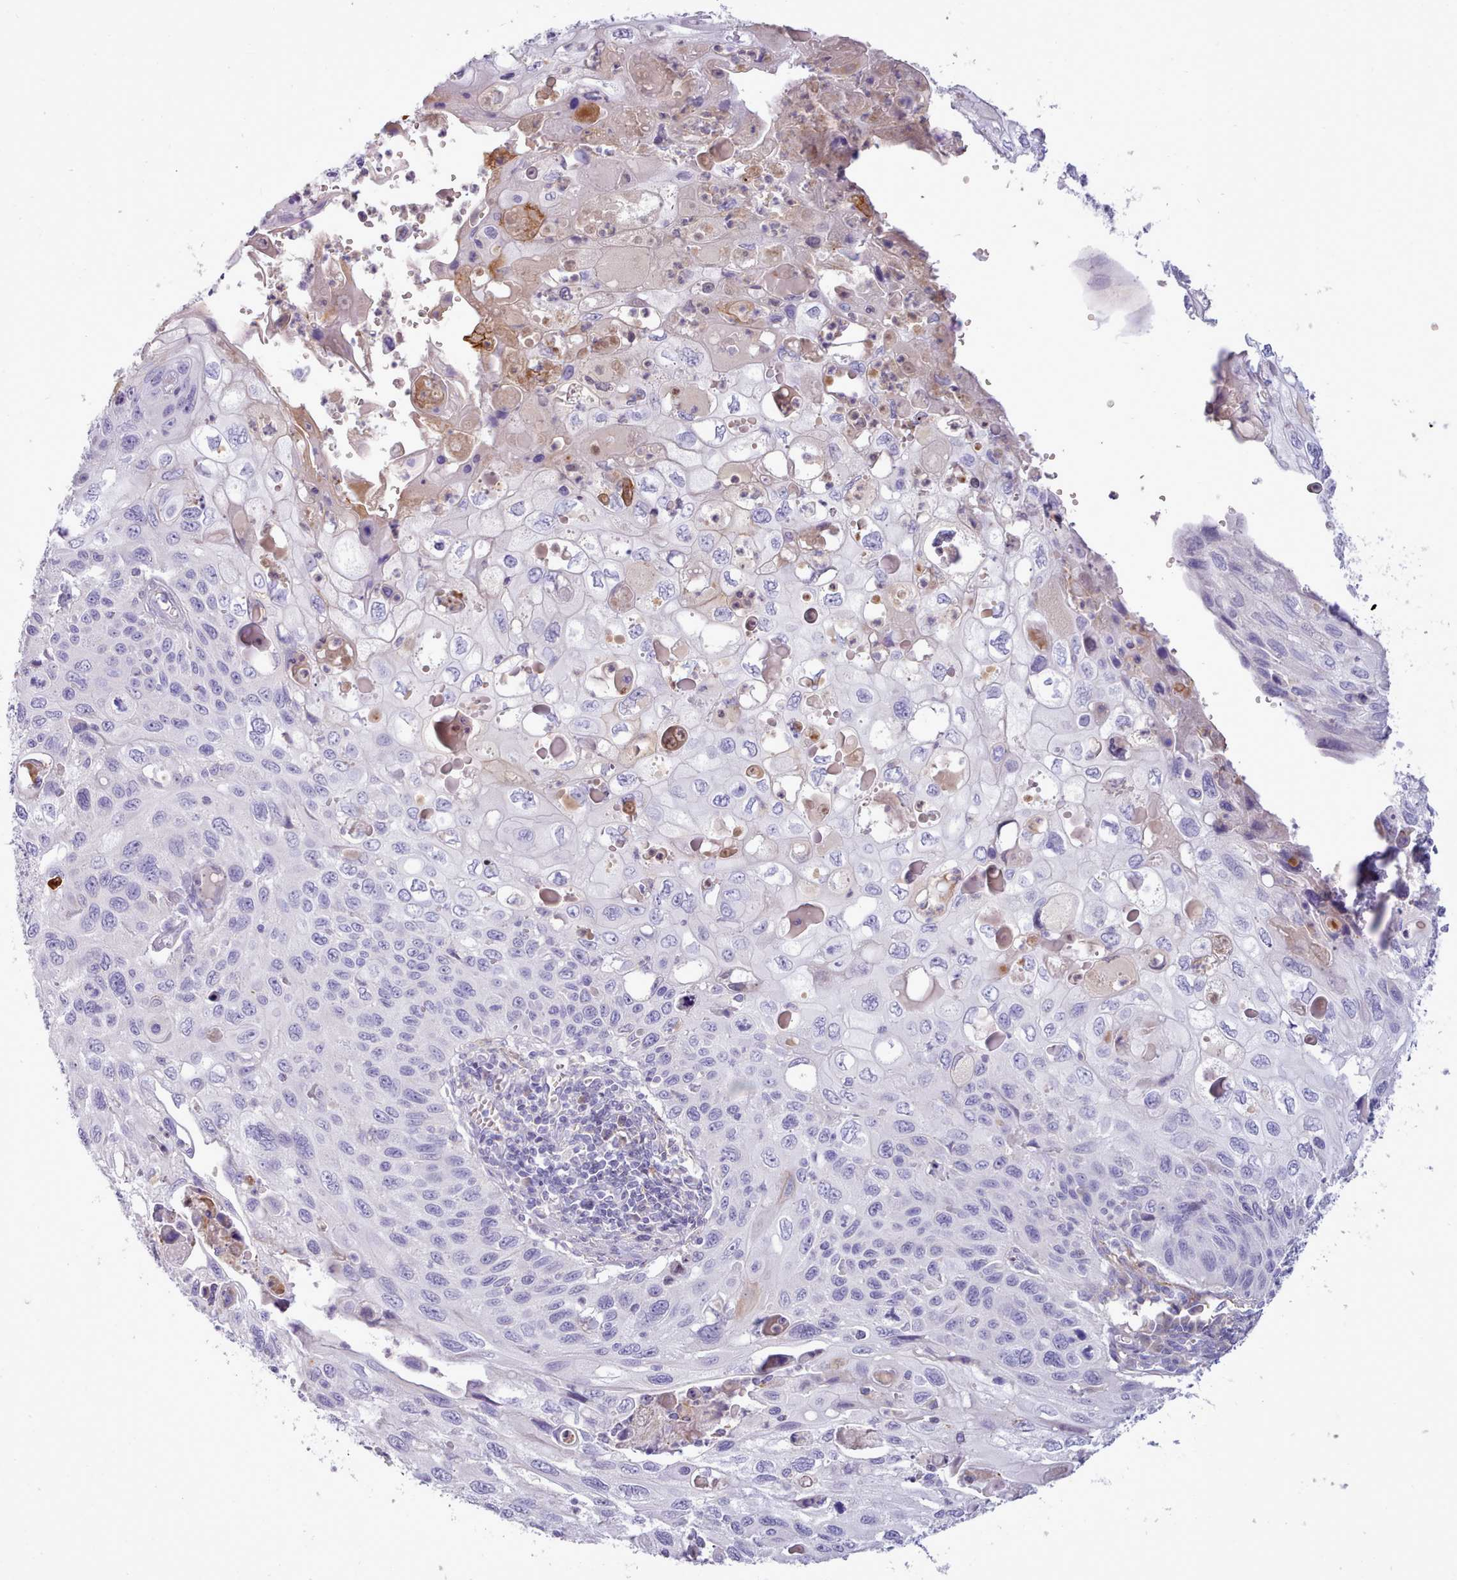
{"staining": {"intensity": "negative", "quantity": "none", "location": "none"}, "tissue": "cervical cancer", "cell_type": "Tumor cells", "image_type": "cancer", "snomed": [{"axis": "morphology", "description": "Squamous cell carcinoma, NOS"}, {"axis": "topography", "description": "Cervix"}], "caption": "Immunohistochemical staining of cervical cancer (squamous cell carcinoma) demonstrates no significant staining in tumor cells. The staining is performed using DAB brown chromogen with nuclei counter-stained in using hematoxylin.", "gene": "CYP2A13", "patient": {"sex": "female", "age": 70}}